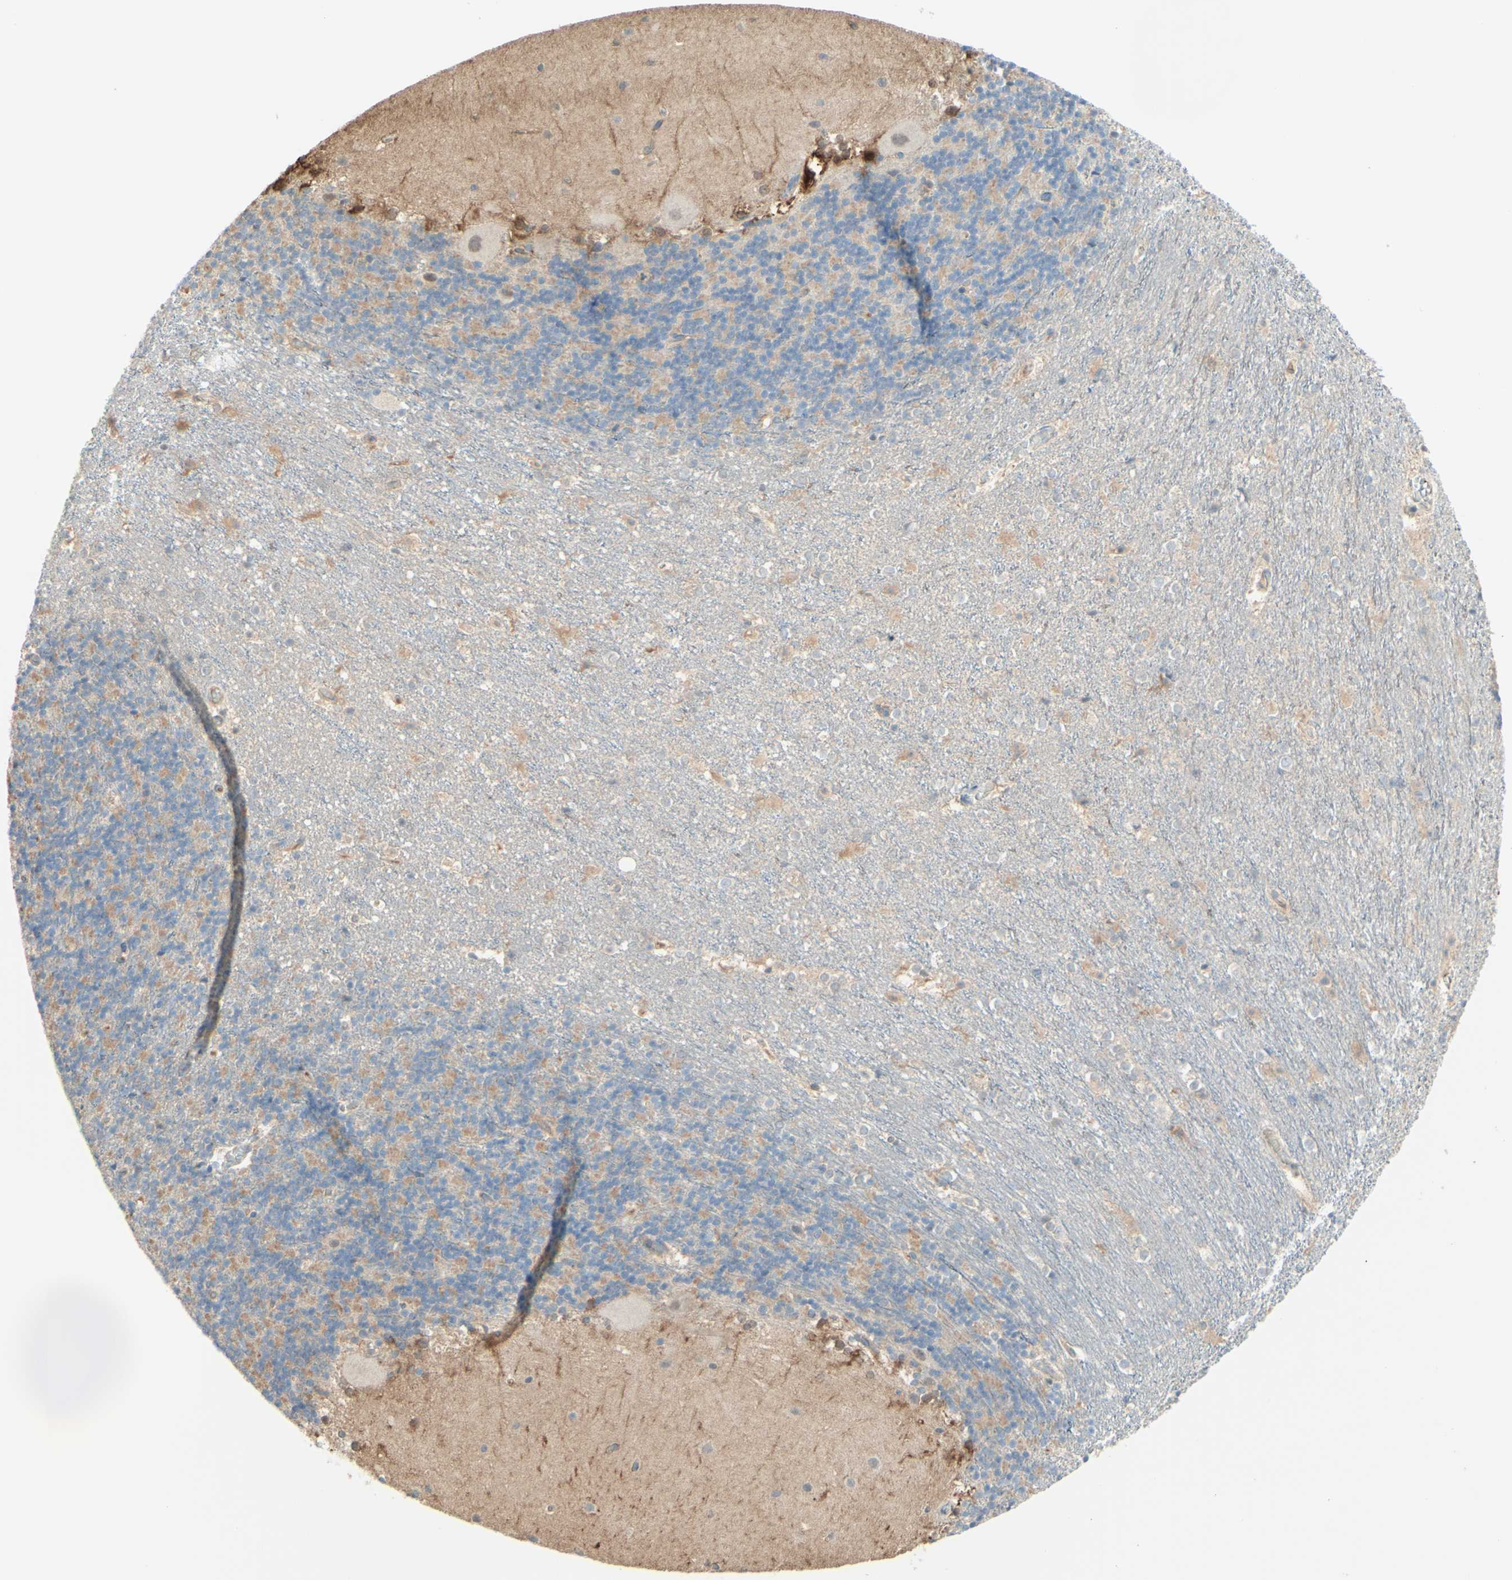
{"staining": {"intensity": "negative", "quantity": "none", "location": "none"}, "tissue": "cerebellum", "cell_type": "Cells in granular layer", "image_type": "normal", "snomed": [{"axis": "morphology", "description": "Normal tissue, NOS"}, {"axis": "topography", "description": "Cerebellum"}], "caption": "A micrograph of cerebellum stained for a protein reveals no brown staining in cells in granular layer.", "gene": "MTM1", "patient": {"sex": "female", "age": 19}}